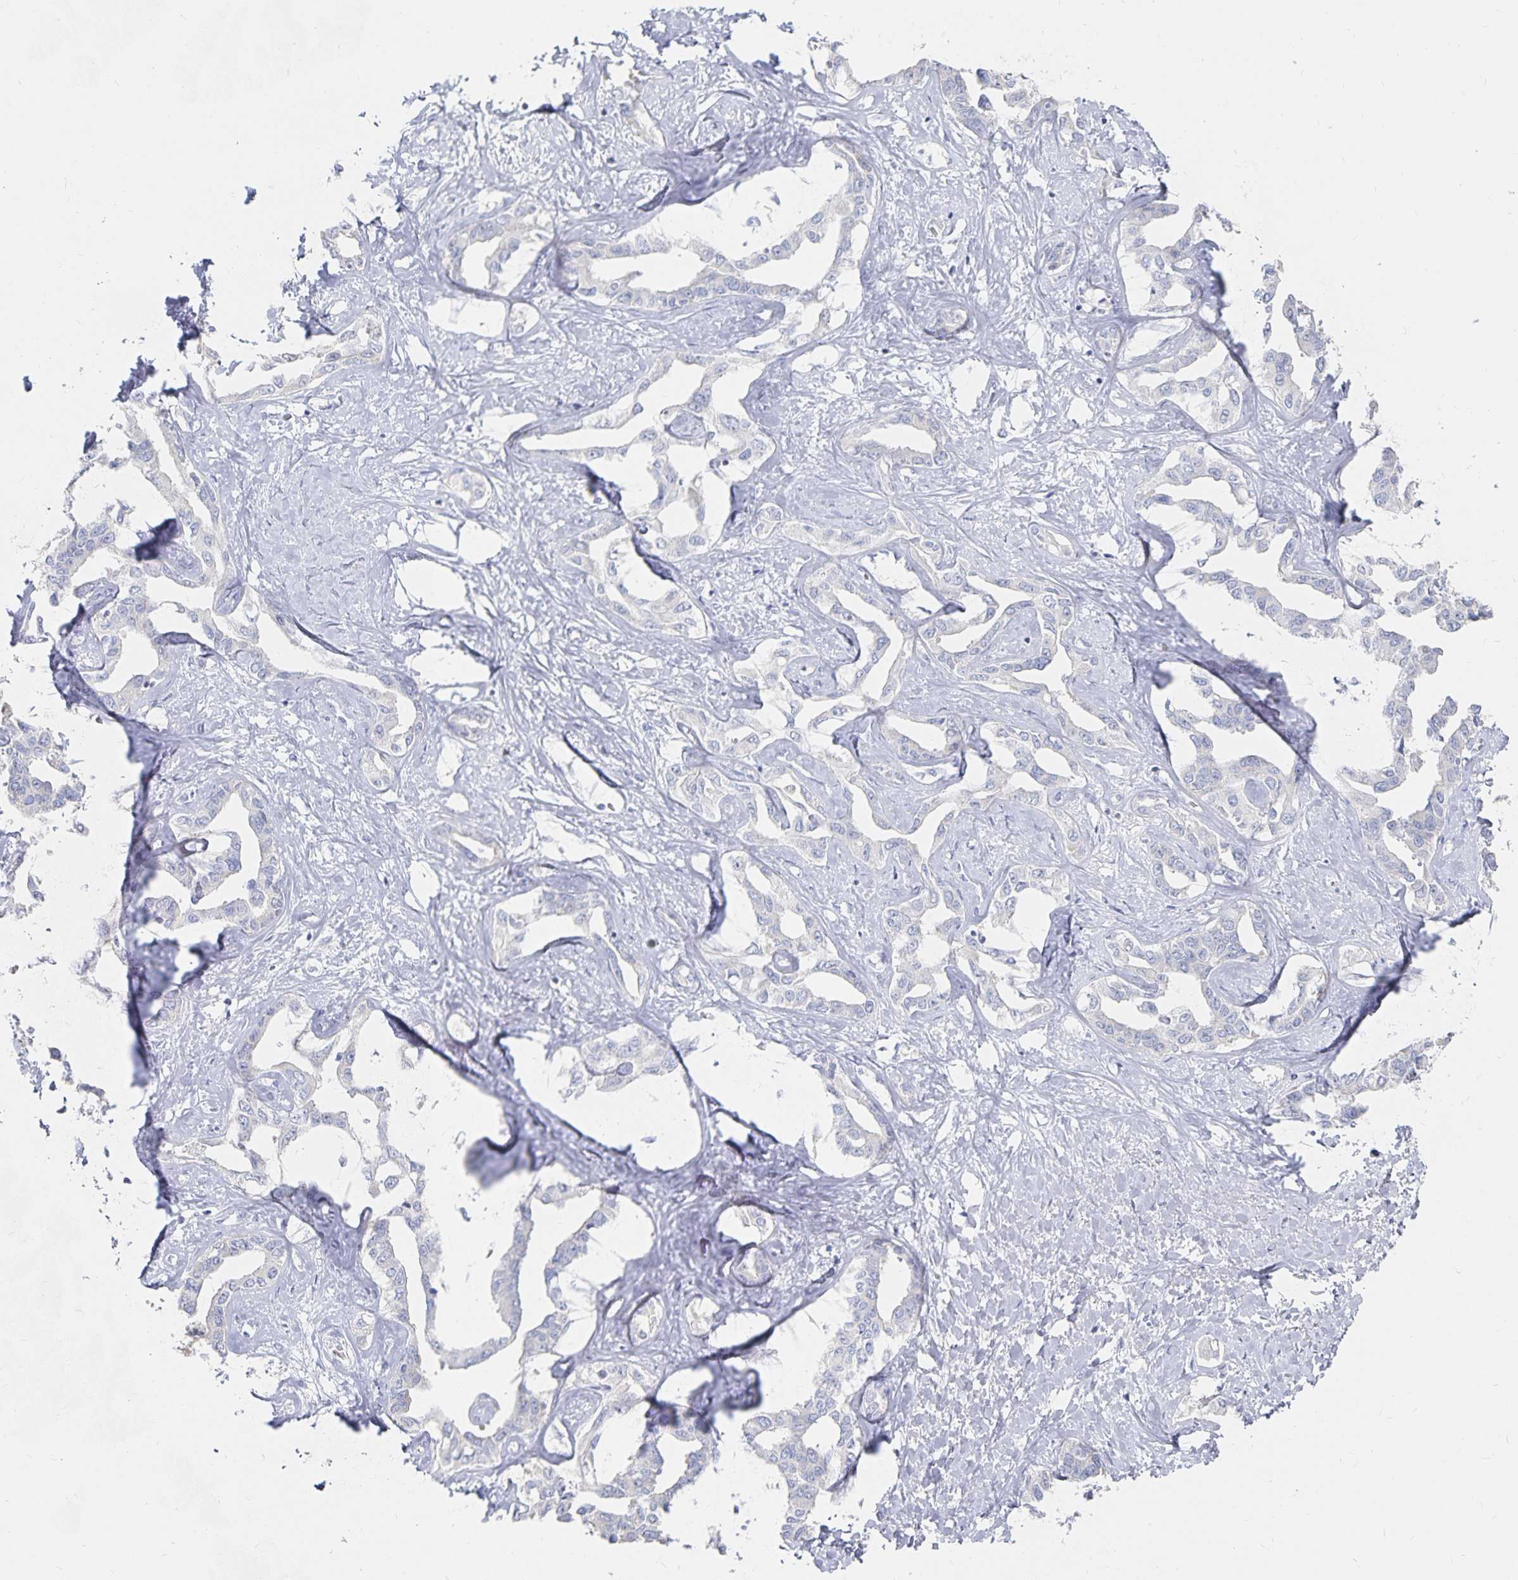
{"staining": {"intensity": "negative", "quantity": "none", "location": "none"}, "tissue": "liver cancer", "cell_type": "Tumor cells", "image_type": "cancer", "snomed": [{"axis": "morphology", "description": "Cholangiocarcinoma"}, {"axis": "topography", "description": "Liver"}], "caption": "IHC image of liver cholangiocarcinoma stained for a protein (brown), which exhibits no expression in tumor cells.", "gene": "DNAH9", "patient": {"sex": "male", "age": 59}}